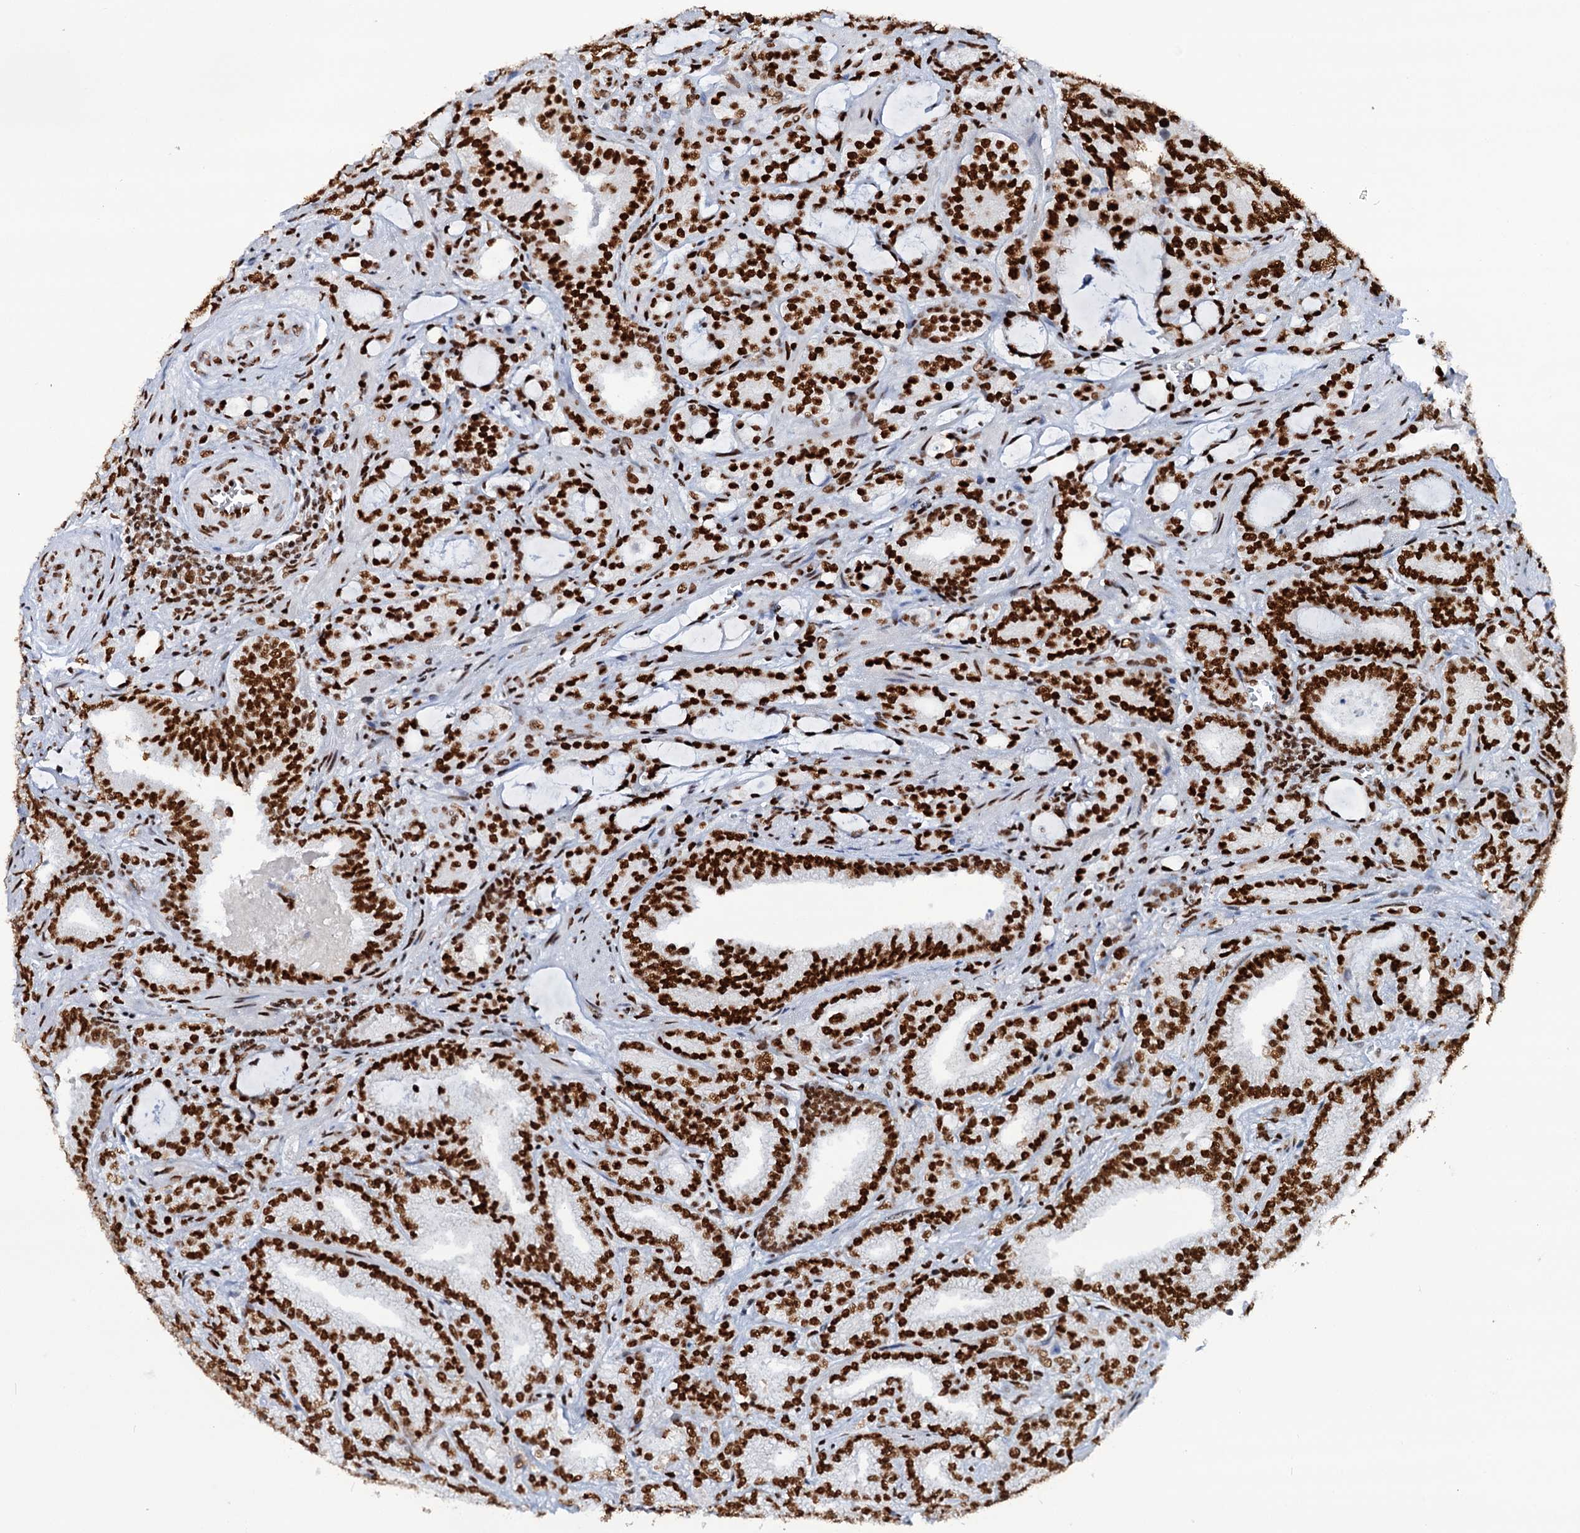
{"staining": {"intensity": "strong", "quantity": ">75%", "location": "nuclear"}, "tissue": "prostate cancer", "cell_type": "Tumor cells", "image_type": "cancer", "snomed": [{"axis": "morphology", "description": "Adenocarcinoma, High grade"}, {"axis": "topography", "description": "Prostate and seminal vesicle, NOS"}], "caption": "The histopathology image displays a brown stain indicating the presence of a protein in the nuclear of tumor cells in high-grade adenocarcinoma (prostate).", "gene": "MATR3", "patient": {"sex": "male", "age": 67}}